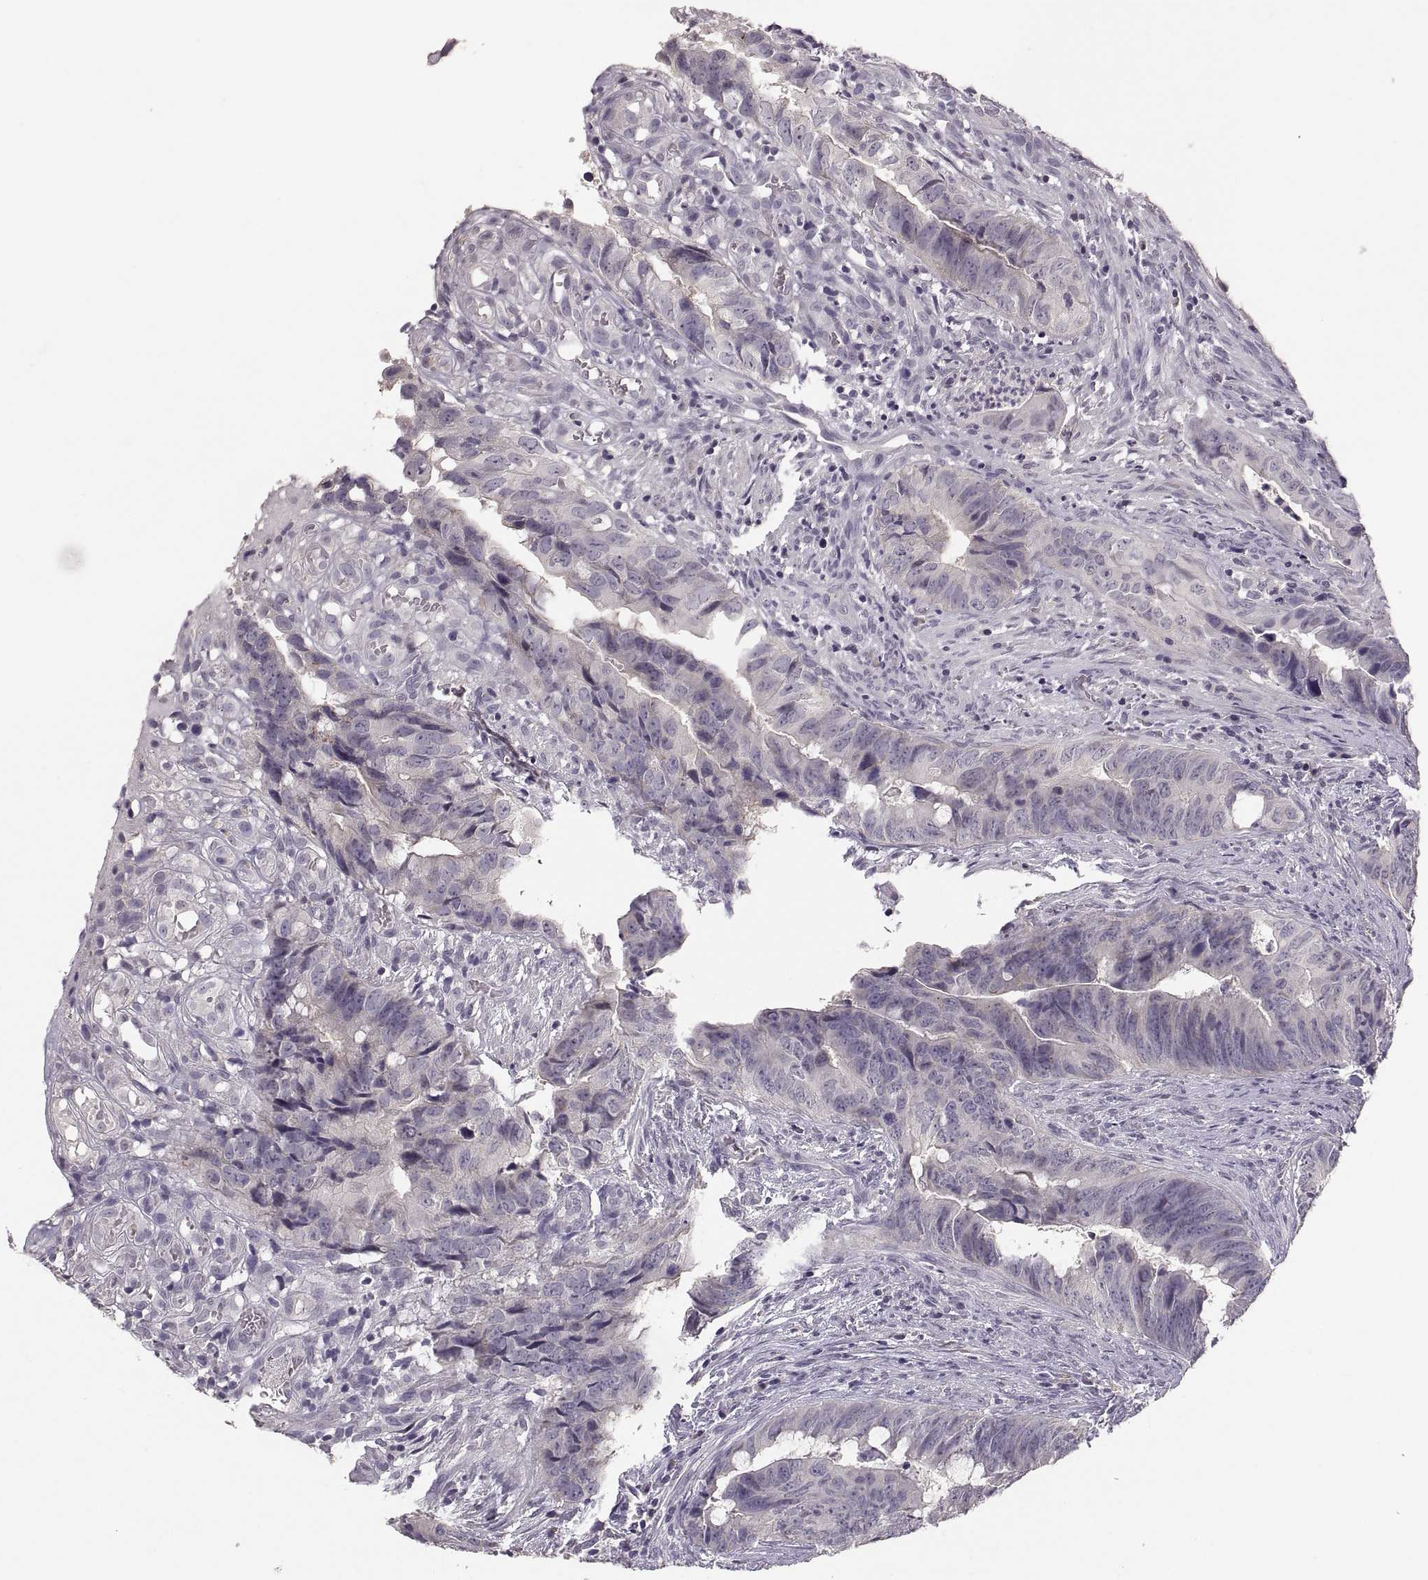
{"staining": {"intensity": "negative", "quantity": "none", "location": "none"}, "tissue": "colorectal cancer", "cell_type": "Tumor cells", "image_type": "cancer", "snomed": [{"axis": "morphology", "description": "Adenocarcinoma, NOS"}, {"axis": "topography", "description": "Colon"}], "caption": "Immunohistochemical staining of adenocarcinoma (colorectal) displays no significant staining in tumor cells.", "gene": "CDH2", "patient": {"sex": "female", "age": 82}}